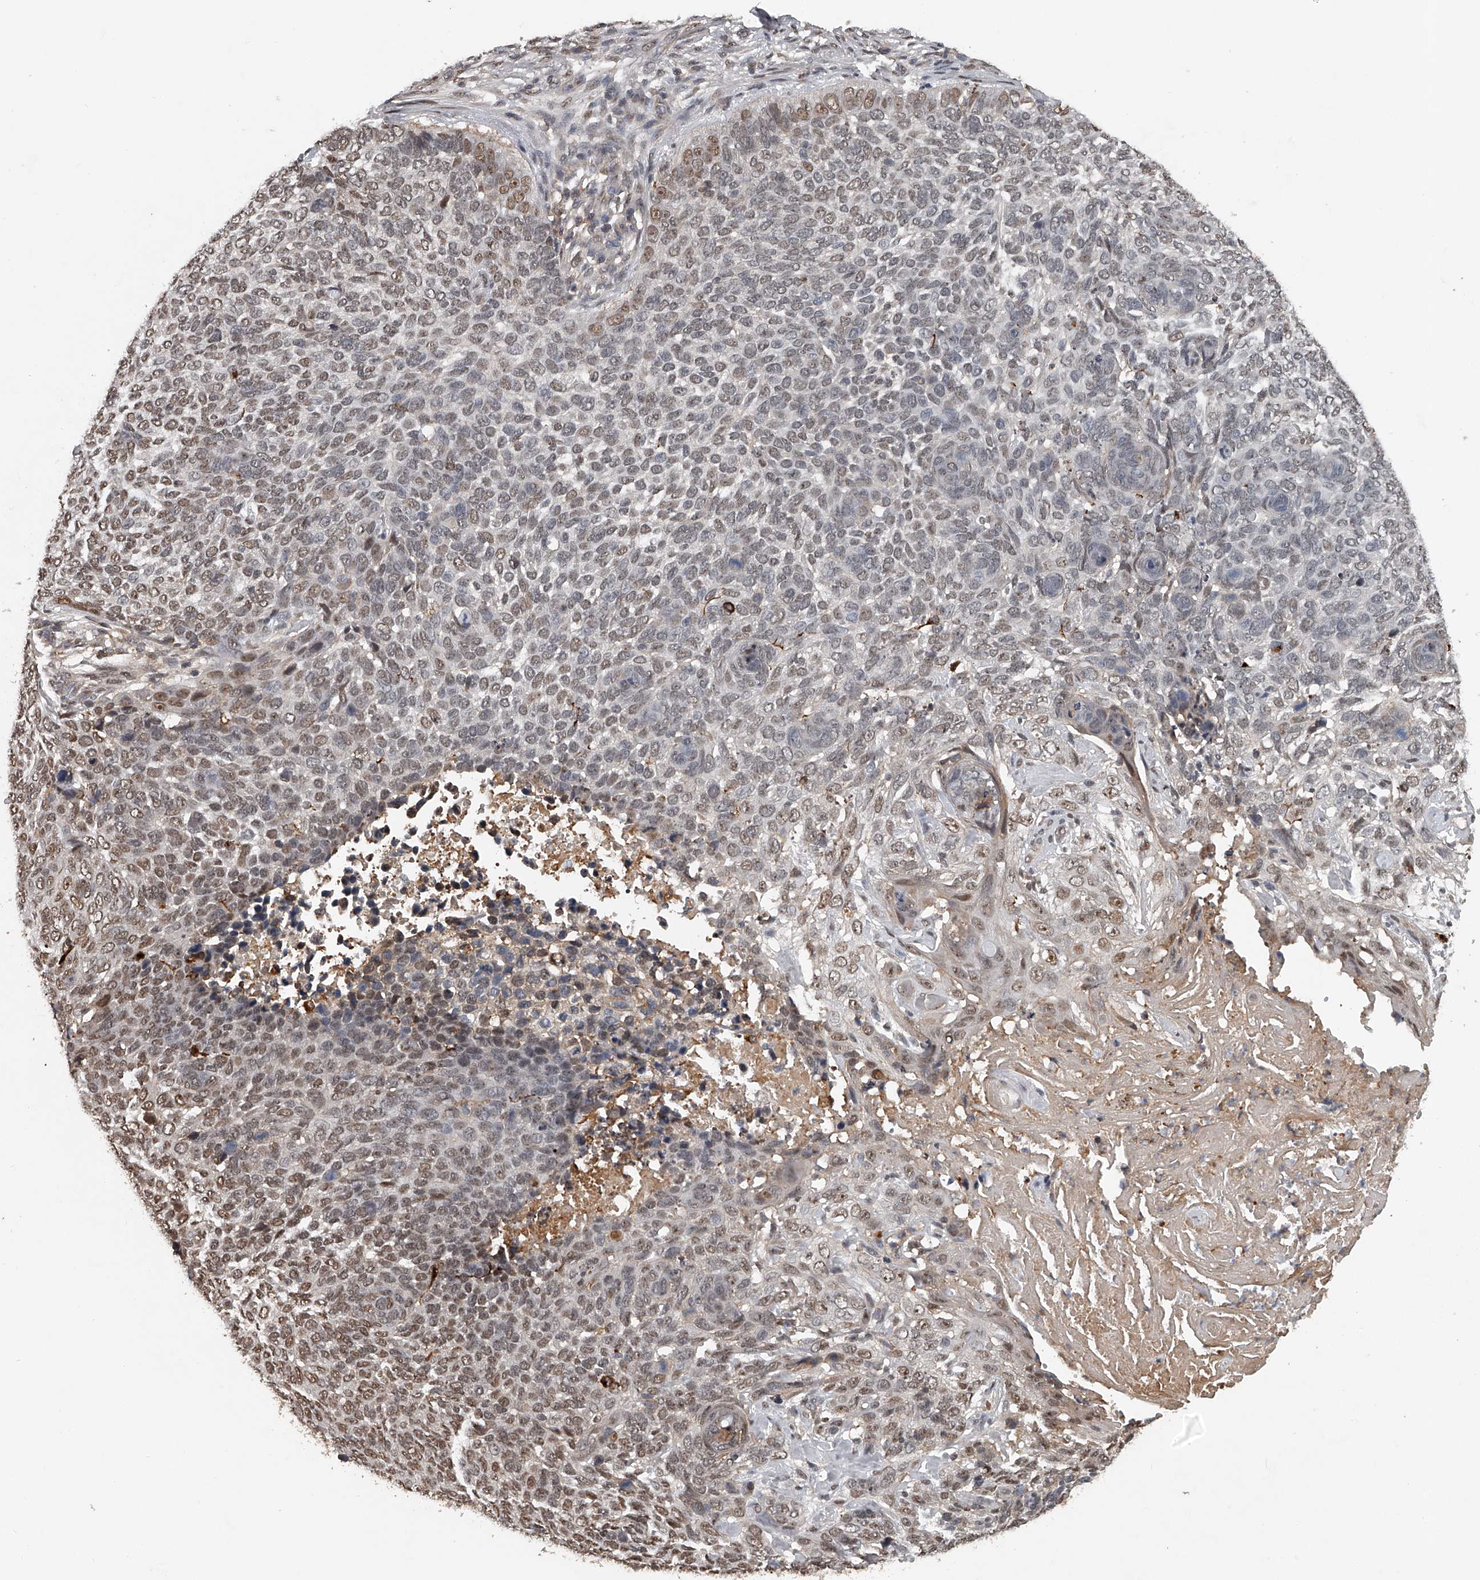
{"staining": {"intensity": "weak", "quantity": "25%-75%", "location": "nuclear"}, "tissue": "skin cancer", "cell_type": "Tumor cells", "image_type": "cancer", "snomed": [{"axis": "morphology", "description": "Basal cell carcinoma"}, {"axis": "topography", "description": "Skin"}], "caption": "The immunohistochemical stain labels weak nuclear expression in tumor cells of basal cell carcinoma (skin) tissue. (brown staining indicates protein expression, while blue staining denotes nuclei).", "gene": "PLEKHG1", "patient": {"sex": "female", "age": 64}}